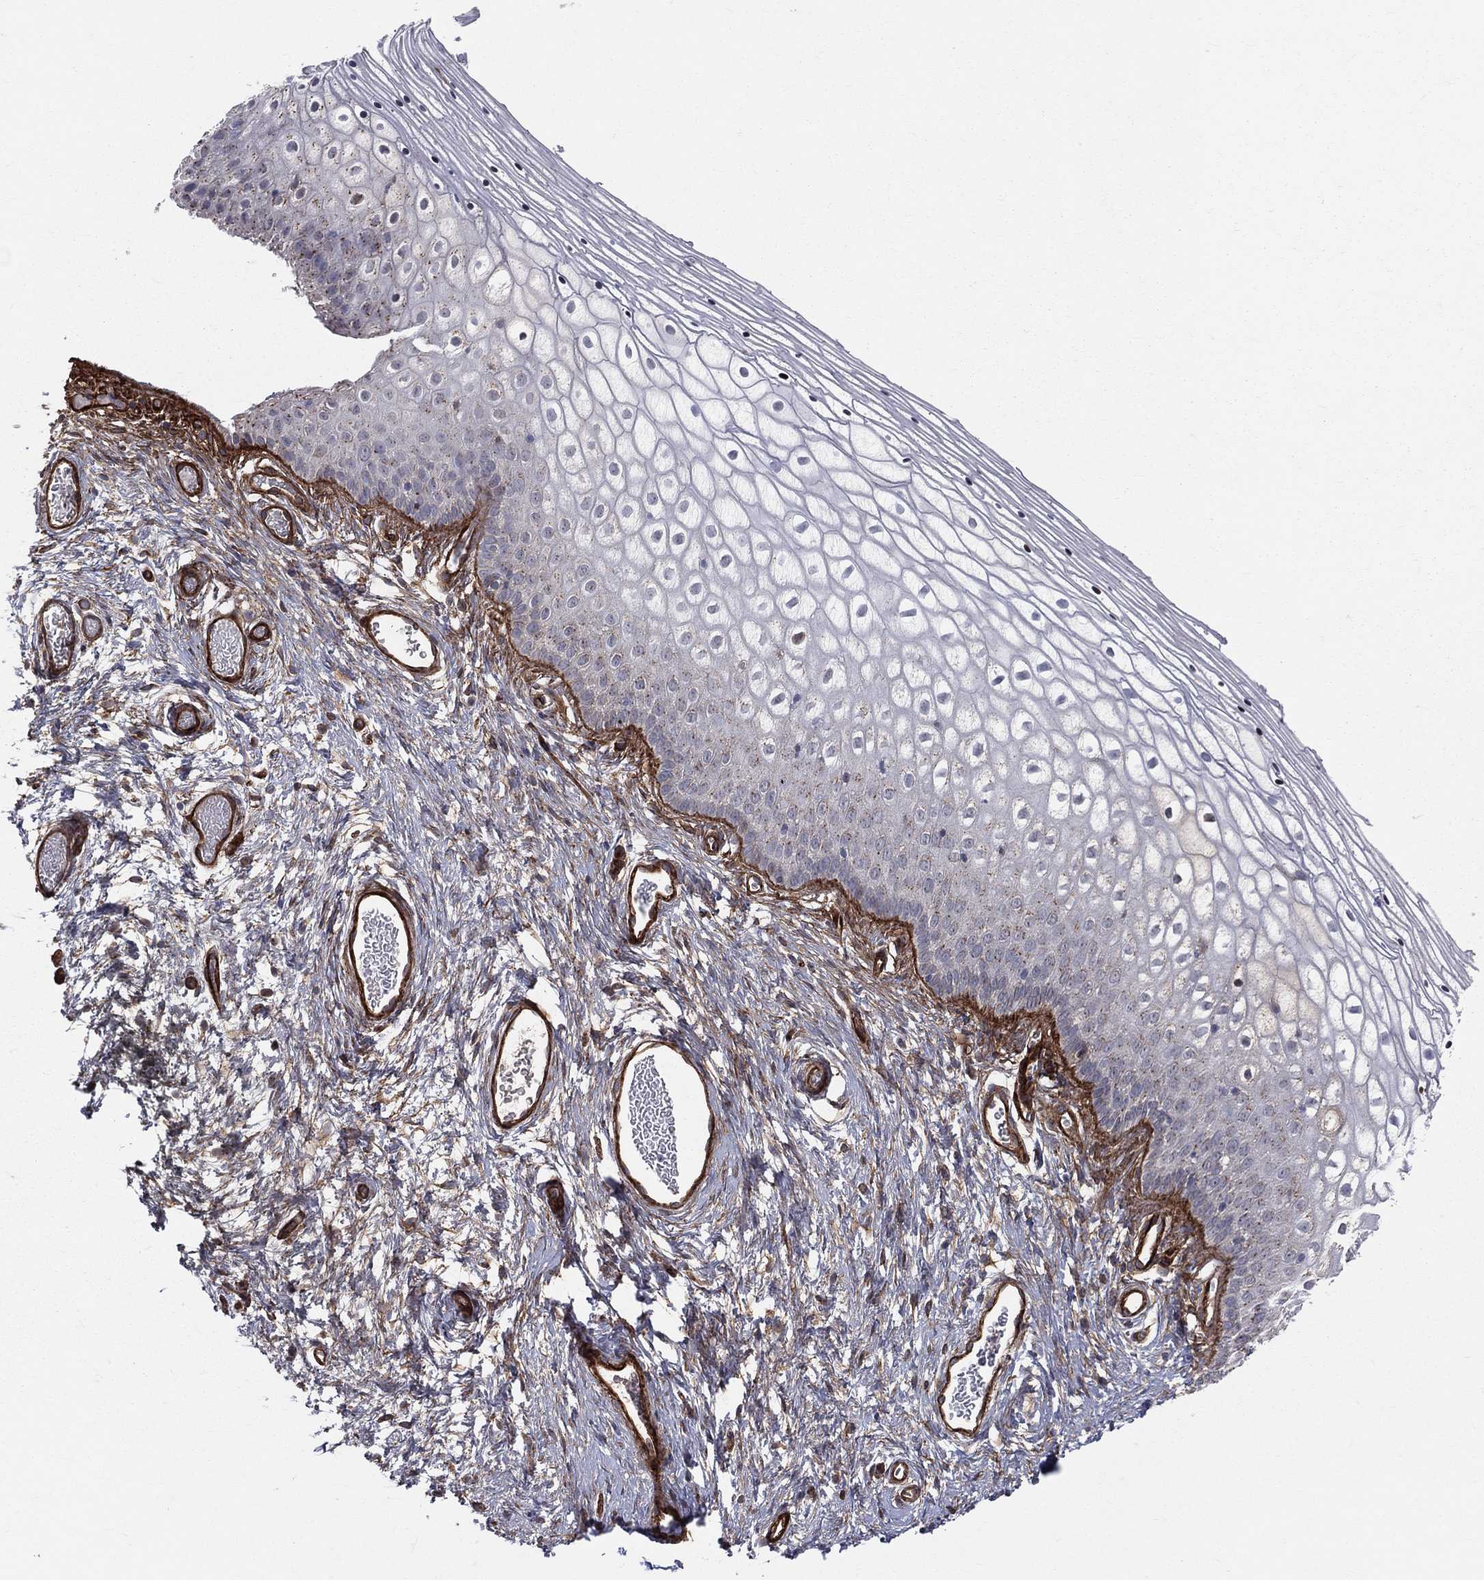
{"staining": {"intensity": "moderate", "quantity": "<25%", "location": "cytoplasmic/membranous"}, "tissue": "vagina", "cell_type": "Squamous epithelial cells", "image_type": "normal", "snomed": [{"axis": "morphology", "description": "Normal tissue, NOS"}, {"axis": "topography", "description": "Vagina"}], "caption": "A micrograph showing moderate cytoplasmic/membranous staining in approximately <25% of squamous epithelial cells in normal vagina, as visualized by brown immunohistochemical staining.", "gene": "ENTPD1", "patient": {"sex": "female", "age": 32}}